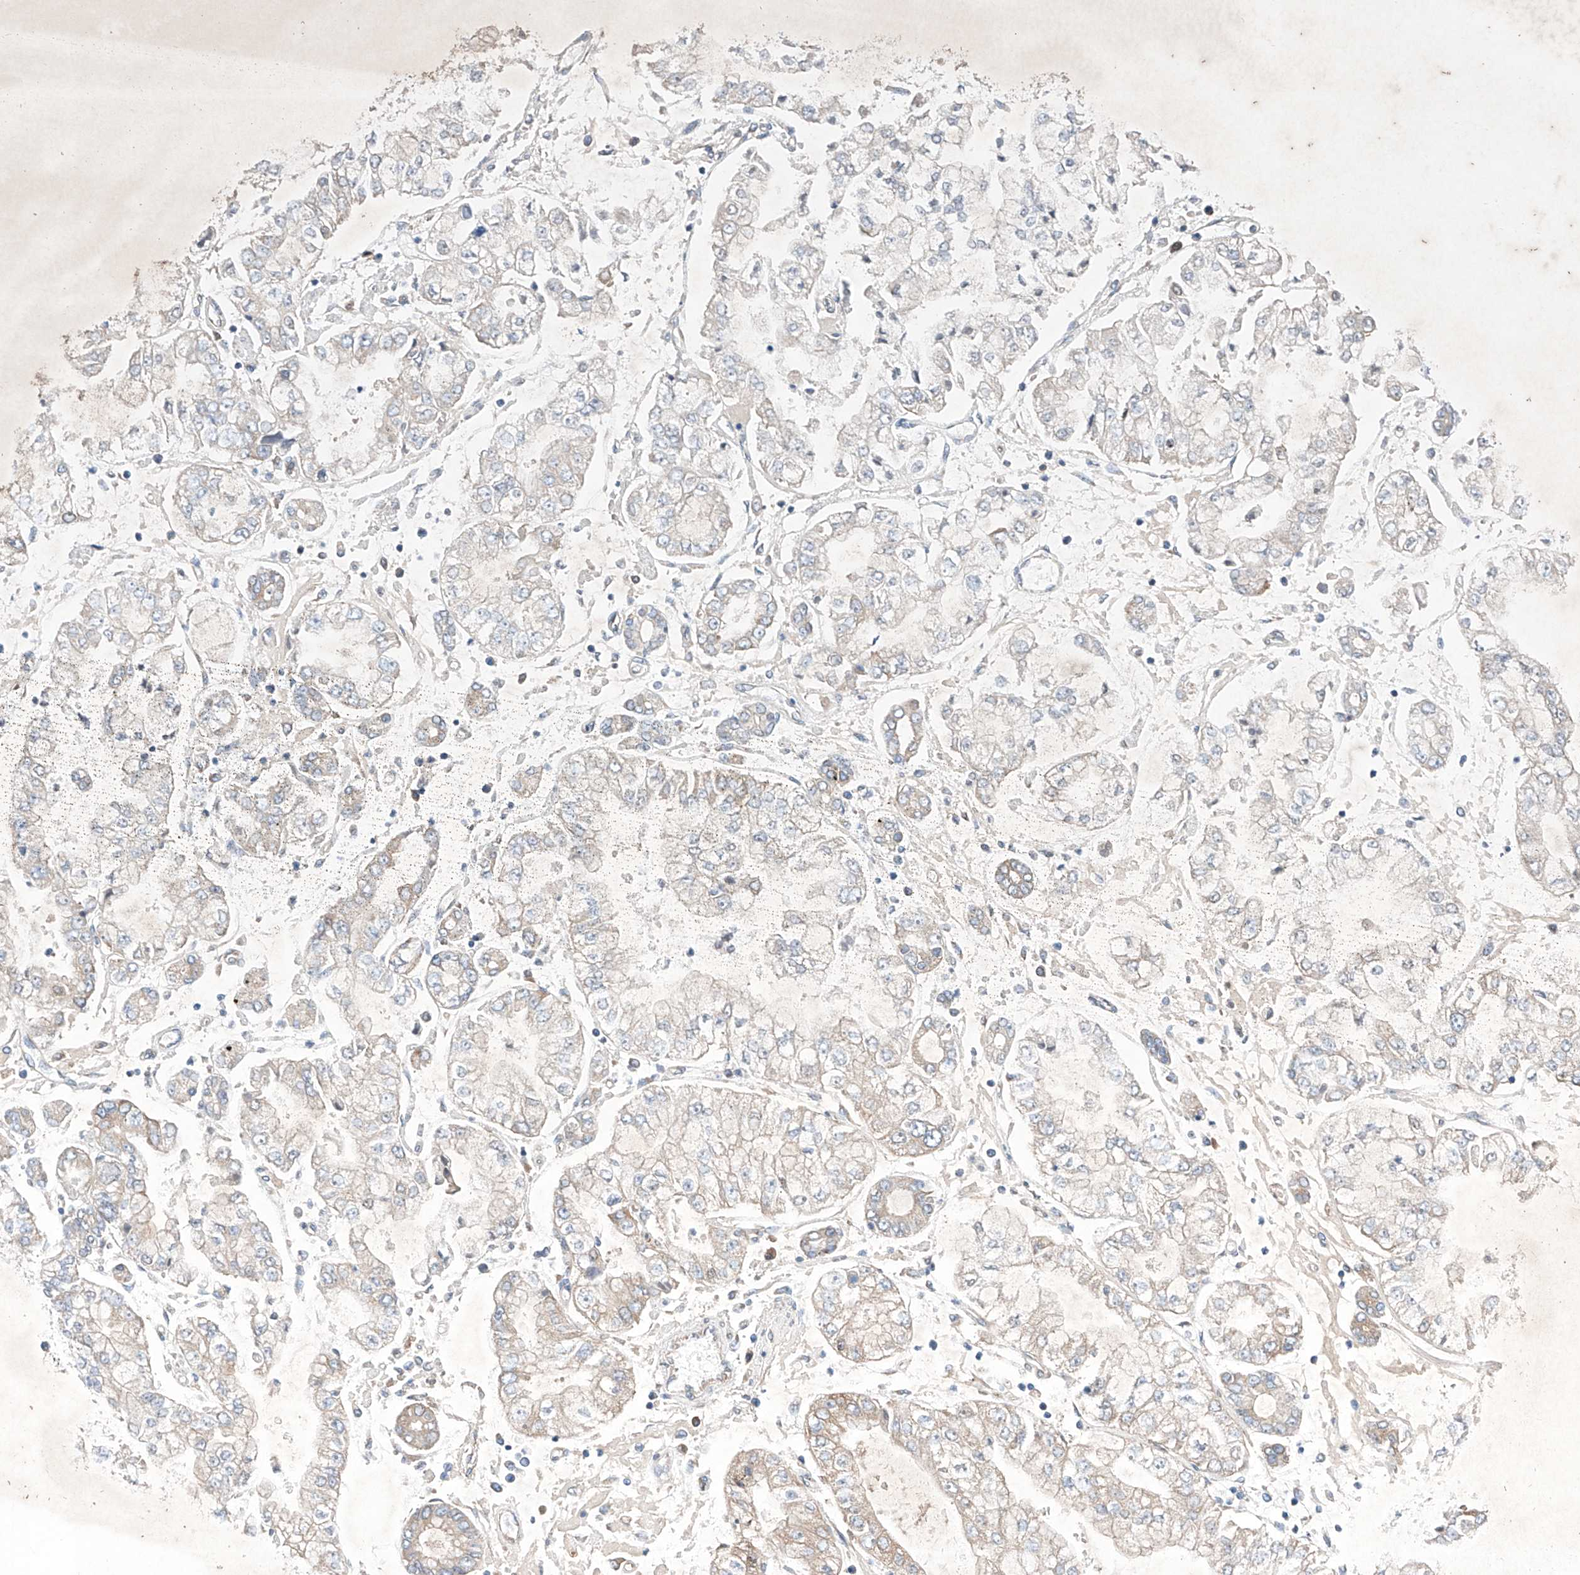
{"staining": {"intensity": "weak", "quantity": "<25%", "location": "cytoplasmic/membranous"}, "tissue": "stomach cancer", "cell_type": "Tumor cells", "image_type": "cancer", "snomed": [{"axis": "morphology", "description": "Adenocarcinoma, NOS"}, {"axis": "topography", "description": "Stomach"}], "caption": "Immunohistochemistry (IHC) image of neoplastic tissue: human stomach adenocarcinoma stained with DAB demonstrates no significant protein expression in tumor cells.", "gene": "FASTK", "patient": {"sex": "male", "age": 76}}